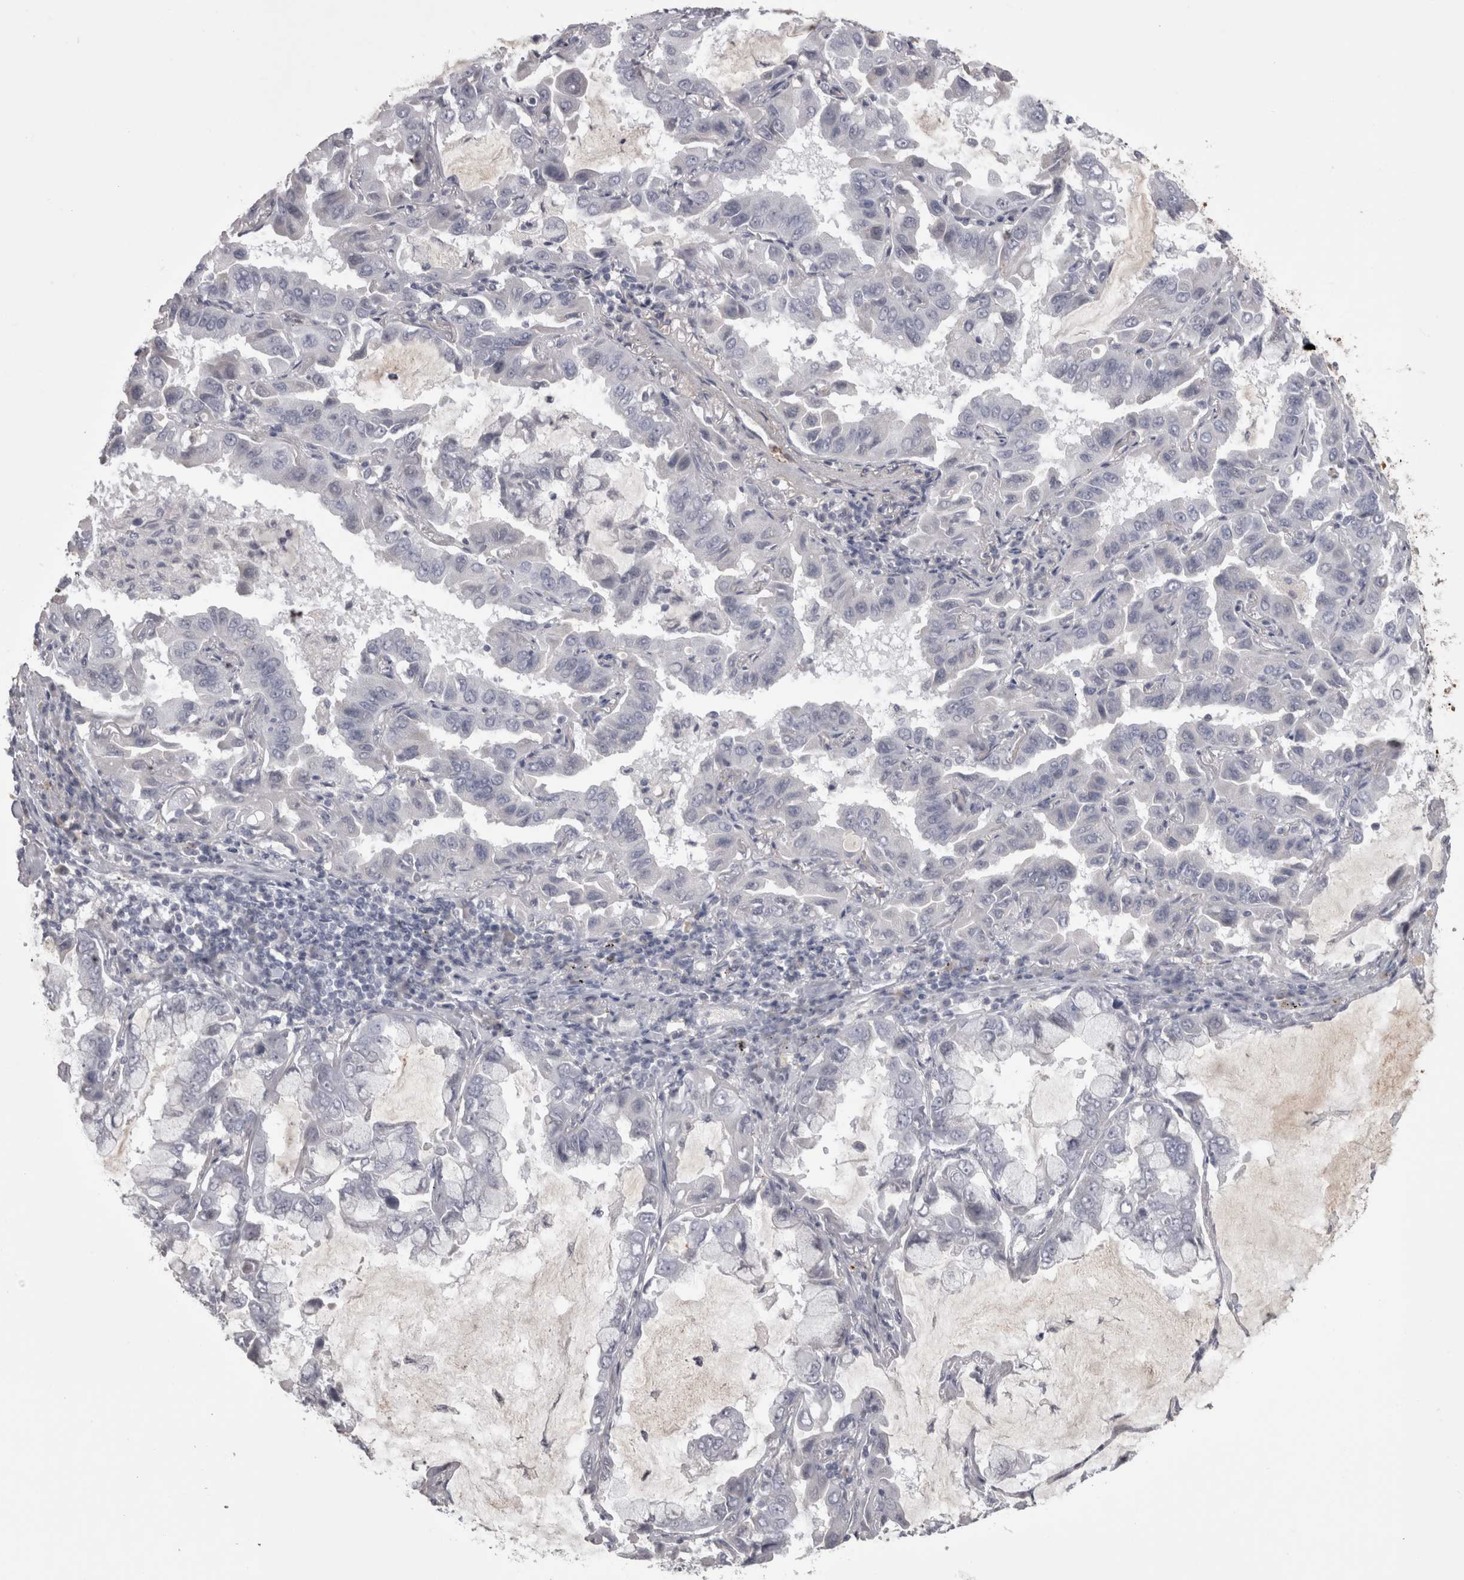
{"staining": {"intensity": "negative", "quantity": "none", "location": "none"}, "tissue": "lung cancer", "cell_type": "Tumor cells", "image_type": "cancer", "snomed": [{"axis": "morphology", "description": "Adenocarcinoma, NOS"}, {"axis": "topography", "description": "Lung"}], "caption": "There is no significant staining in tumor cells of adenocarcinoma (lung). (Stains: DAB immunohistochemistry (IHC) with hematoxylin counter stain, Microscopy: brightfield microscopy at high magnification).", "gene": "SAA4", "patient": {"sex": "male", "age": 64}}